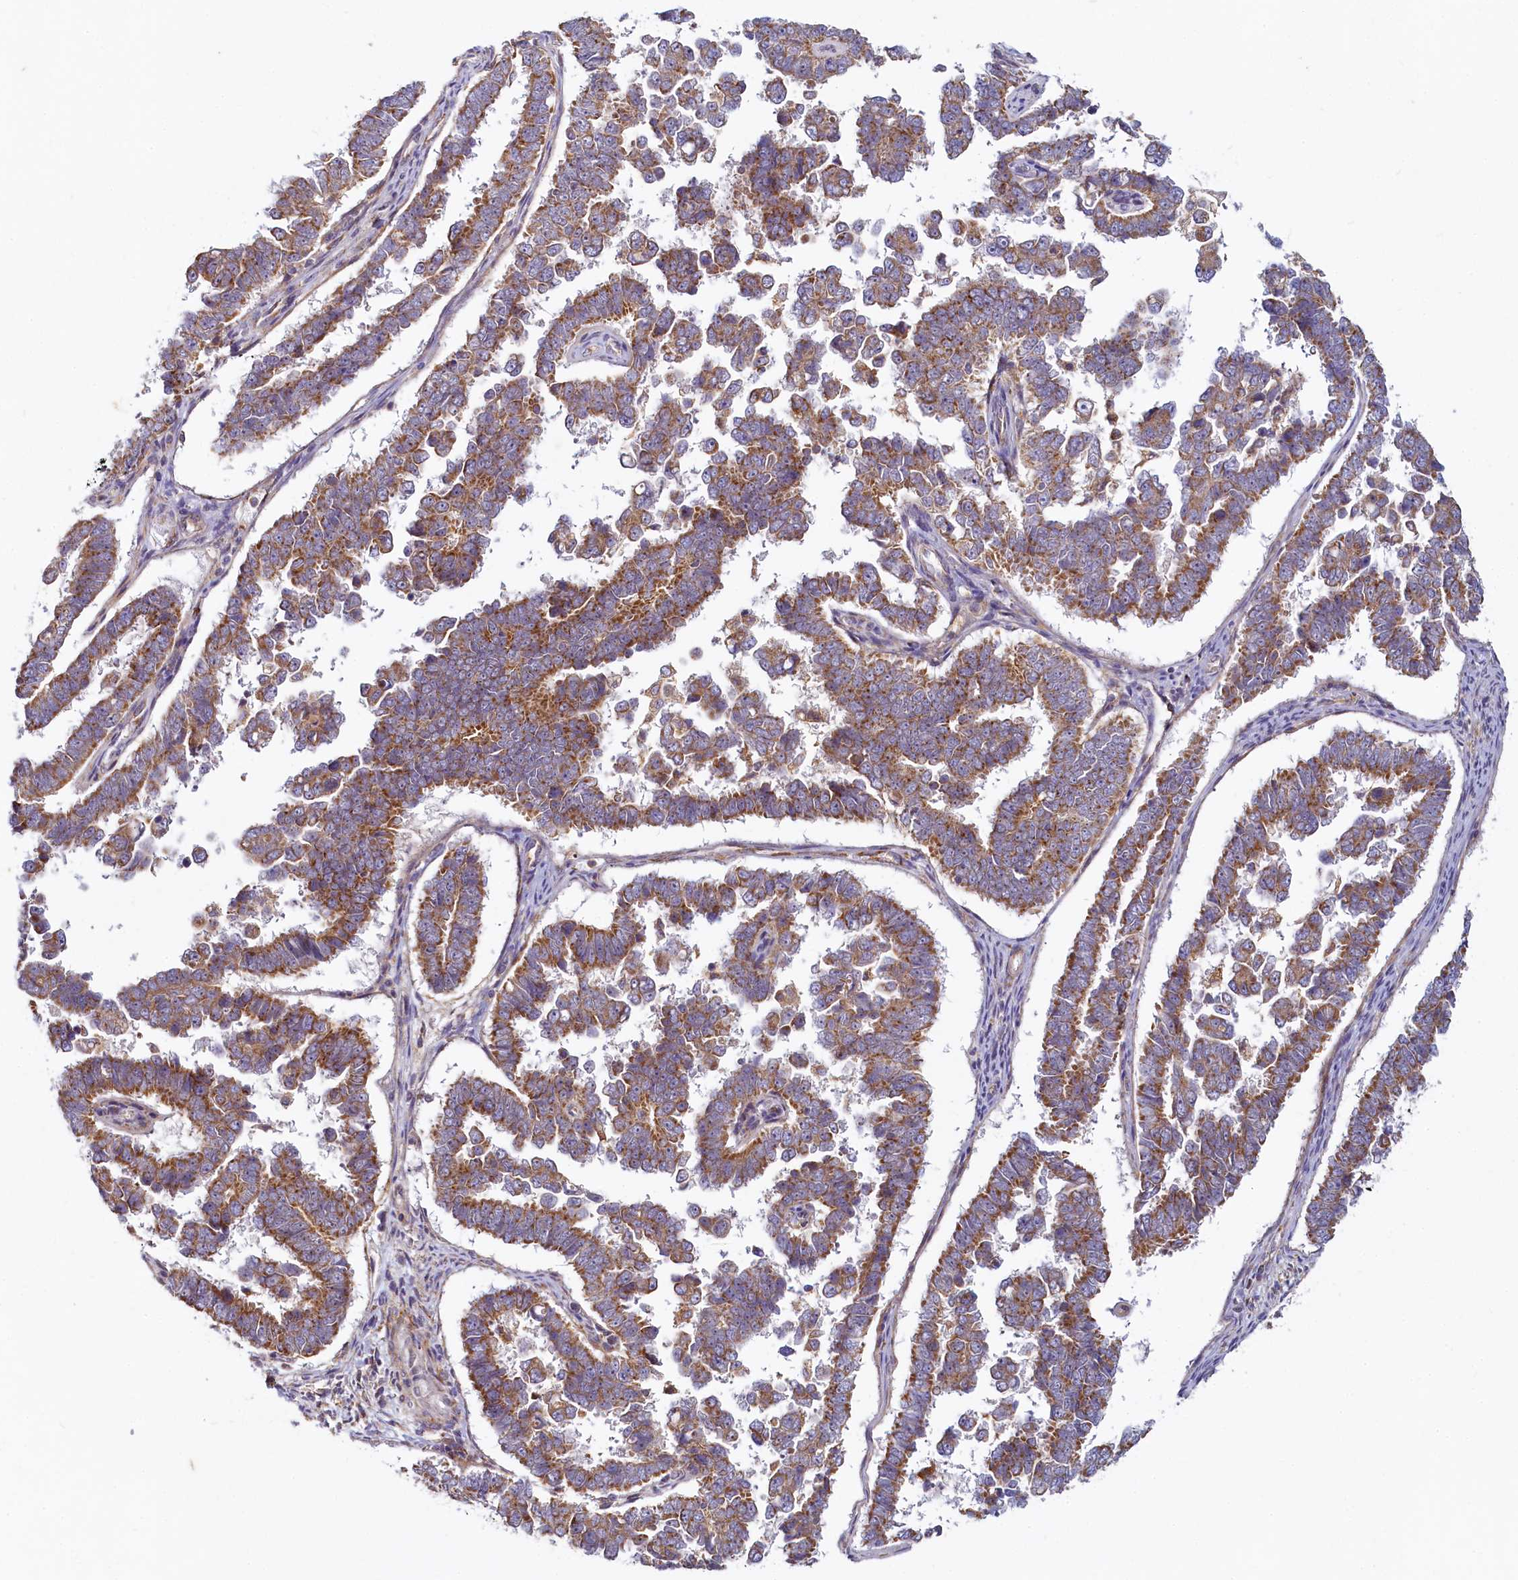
{"staining": {"intensity": "strong", "quantity": ">75%", "location": "cytoplasmic/membranous"}, "tissue": "endometrial cancer", "cell_type": "Tumor cells", "image_type": "cancer", "snomed": [{"axis": "morphology", "description": "Adenocarcinoma, NOS"}, {"axis": "topography", "description": "Endometrium"}], "caption": "IHC staining of endometrial adenocarcinoma, which reveals high levels of strong cytoplasmic/membranous positivity in about >75% of tumor cells indicating strong cytoplasmic/membranous protein positivity. The staining was performed using DAB (brown) for protein detection and nuclei were counterstained in hematoxylin (blue).", "gene": "ADCY2", "patient": {"sex": "female", "age": 75}}